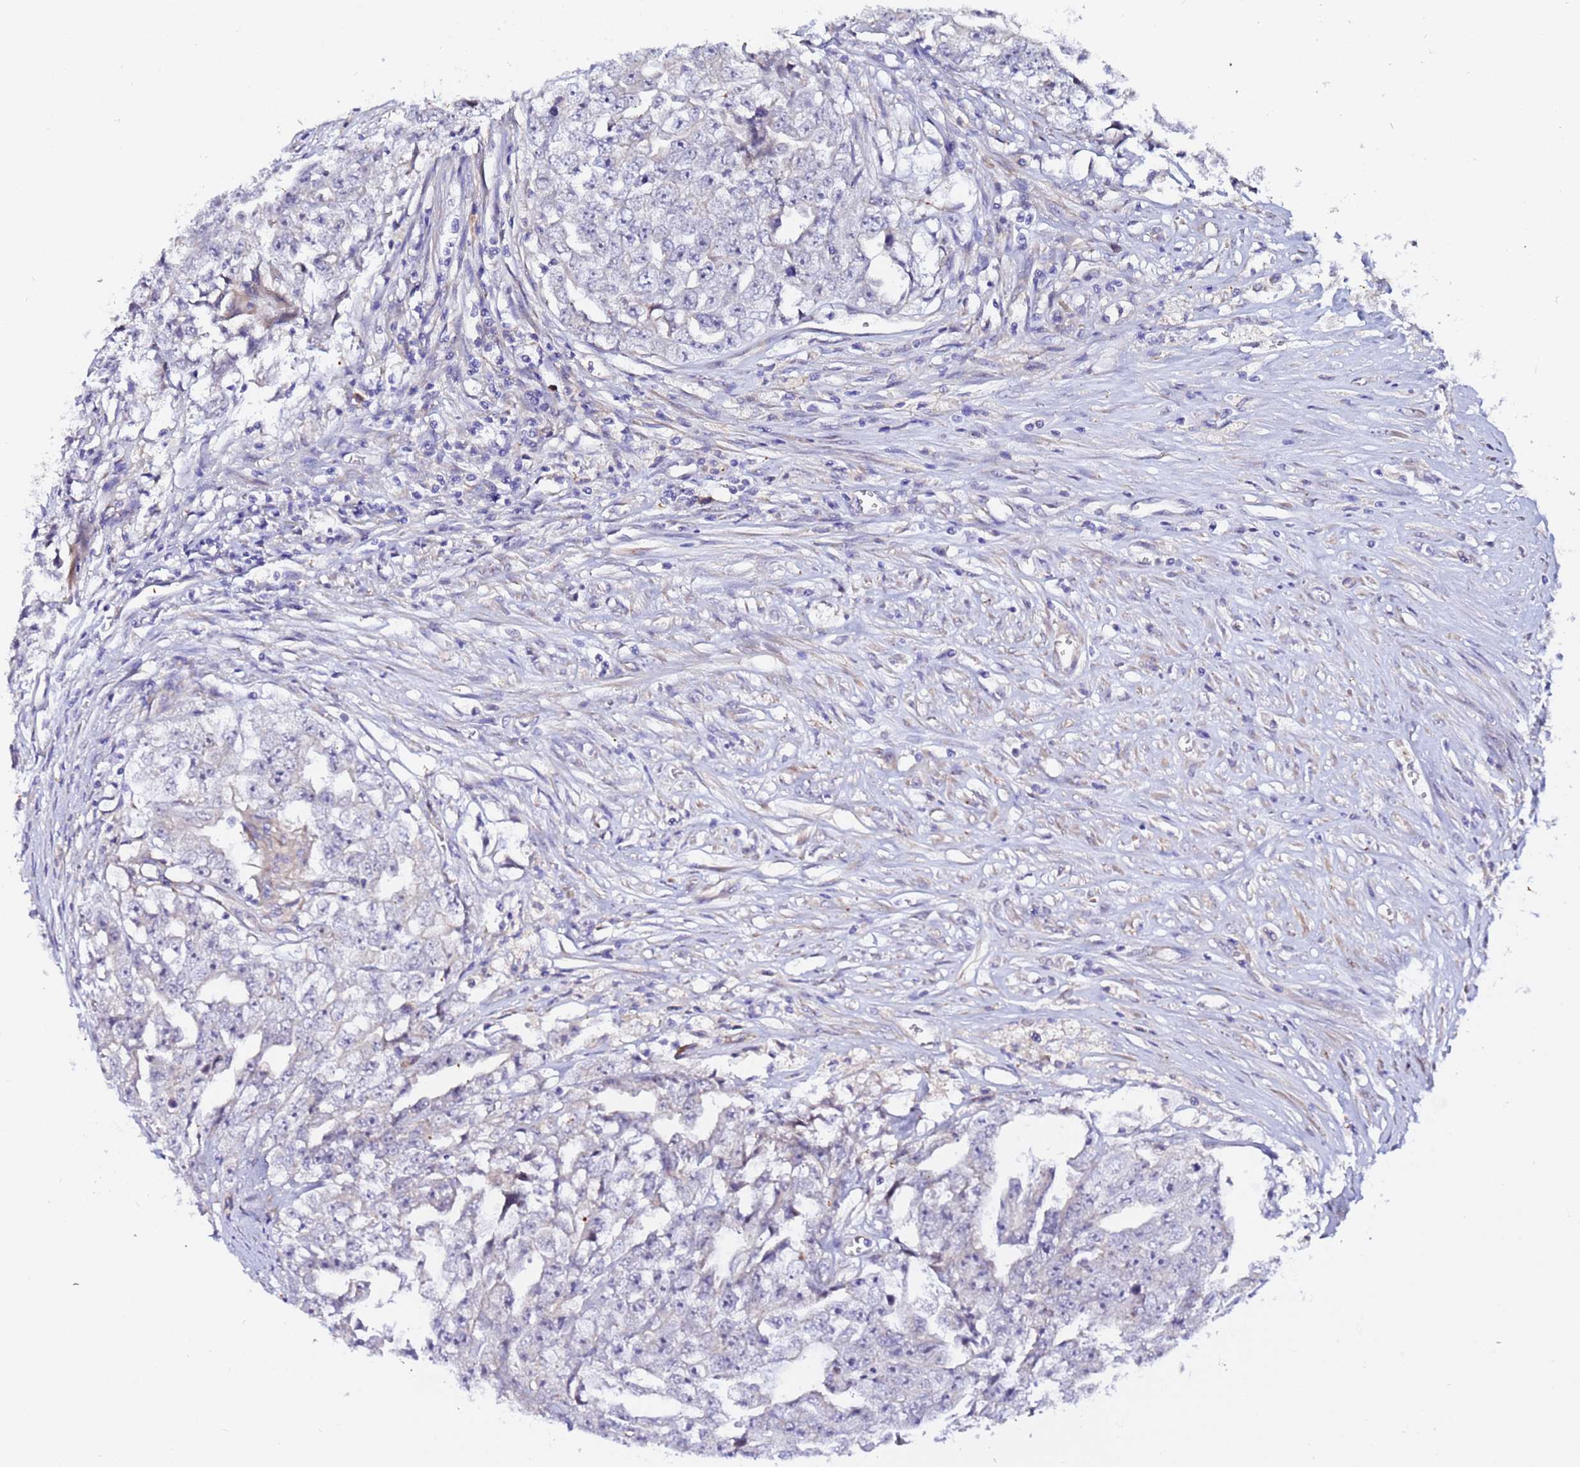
{"staining": {"intensity": "negative", "quantity": "none", "location": "none"}, "tissue": "testis cancer", "cell_type": "Tumor cells", "image_type": "cancer", "snomed": [{"axis": "morphology", "description": "Seminoma, NOS"}, {"axis": "morphology", "description": "Carcinoma, Embryonal, NOS"}, {"axis": "topography", "description": "Testis"}], "caption": "A photomicrograph of testis cancer (embryonal carcinoma) stained for a protein demonstrates no brown staining in tumor cells.", "gene": "JRKL", "patient": {"sex": "male", "age": 43}}